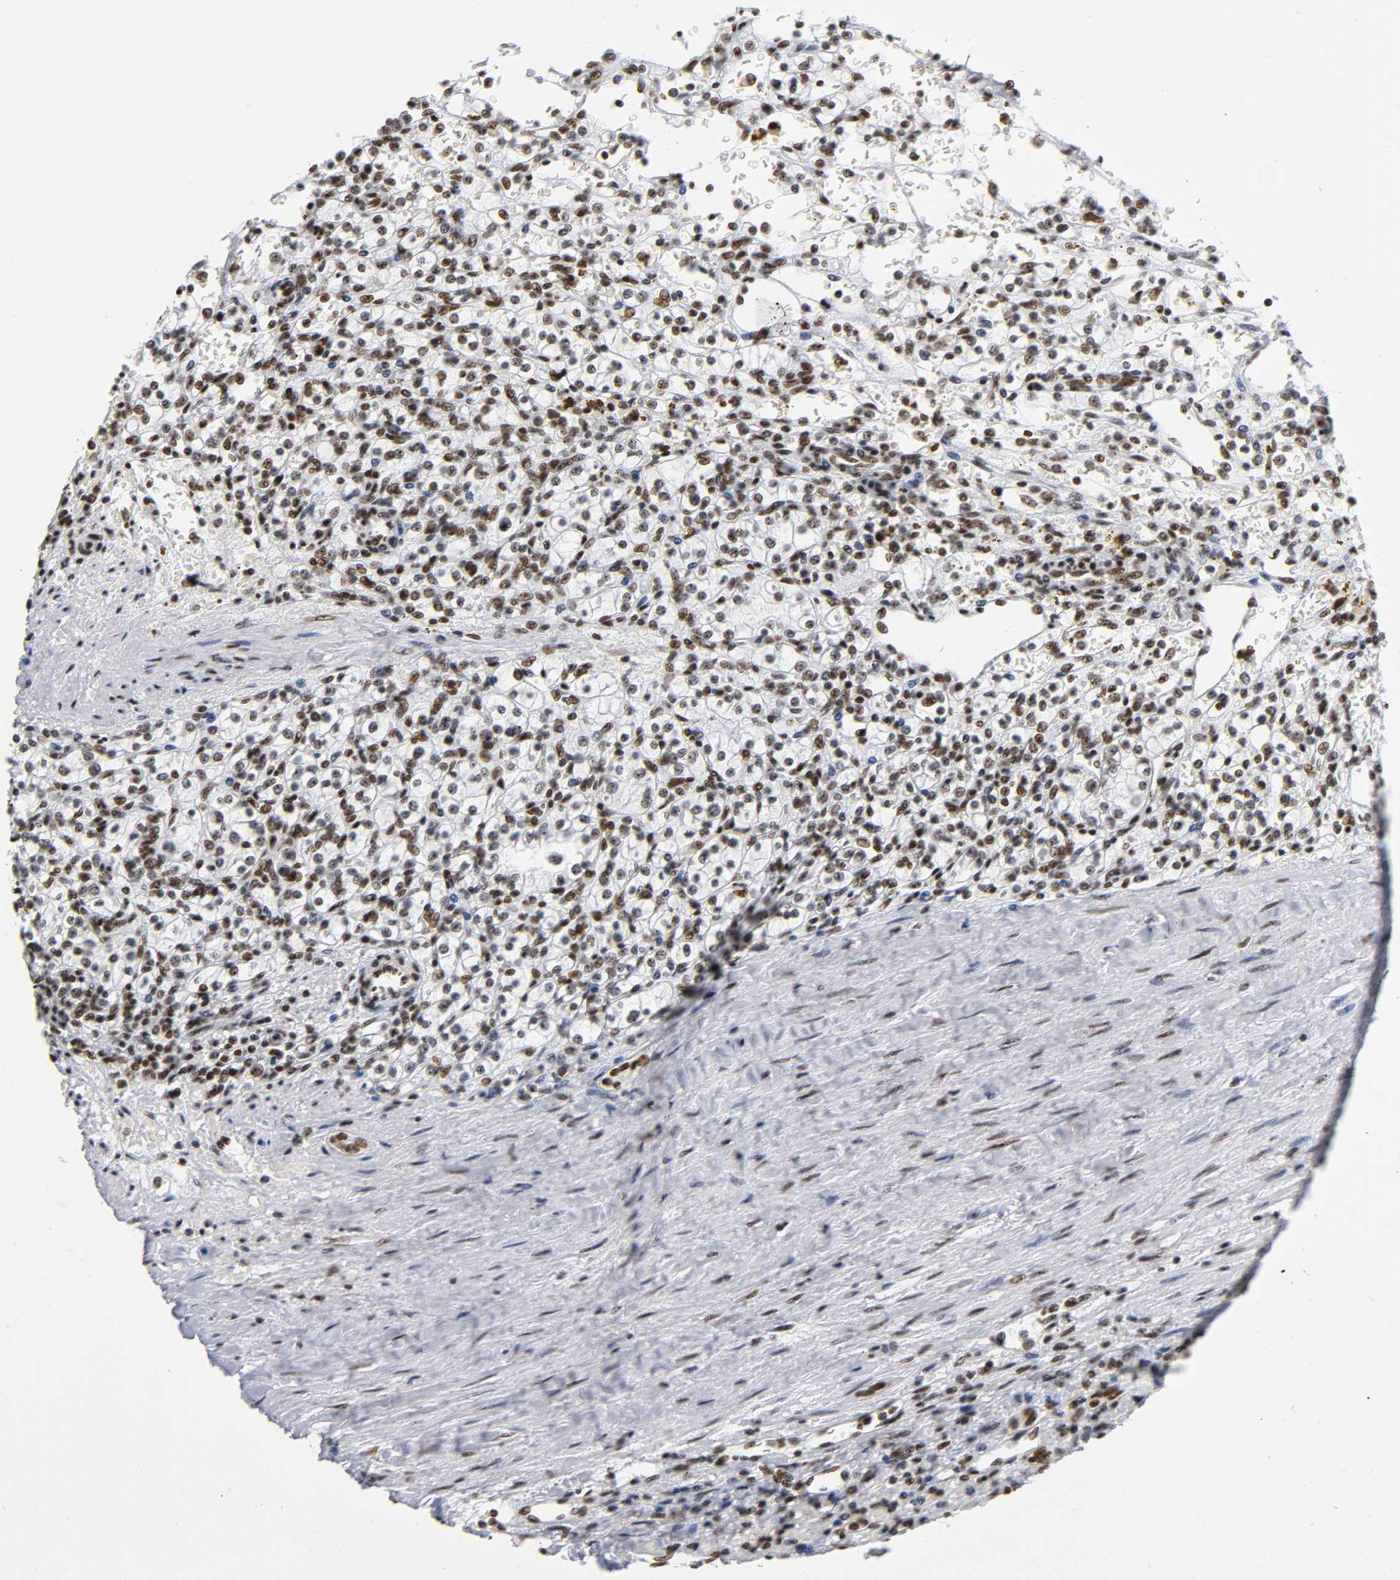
{"staining": {"intensity": "moderate", "quantity": ">75%", "location": "nuclear"}, "tissue": "renal cancer", "cell_type": "Tumor cells", "image_type": "cancer", "snomed": [{"axis": "morphology", "description": "Normal tissue, NOS"}, {"axis": "morphology", "description": "Adenocarcinoma, NOS"}, {"axis": "topography", "description": "Kidney"}], "caption": "Moderate nuclear positivity for a protein is seen in approximately >75% of tumor cells of adenocarcinoma (renal) using immunohistochemistry (IHC).", "gene": "UBTF", "patient": {"sex": "female", "age": 55}}